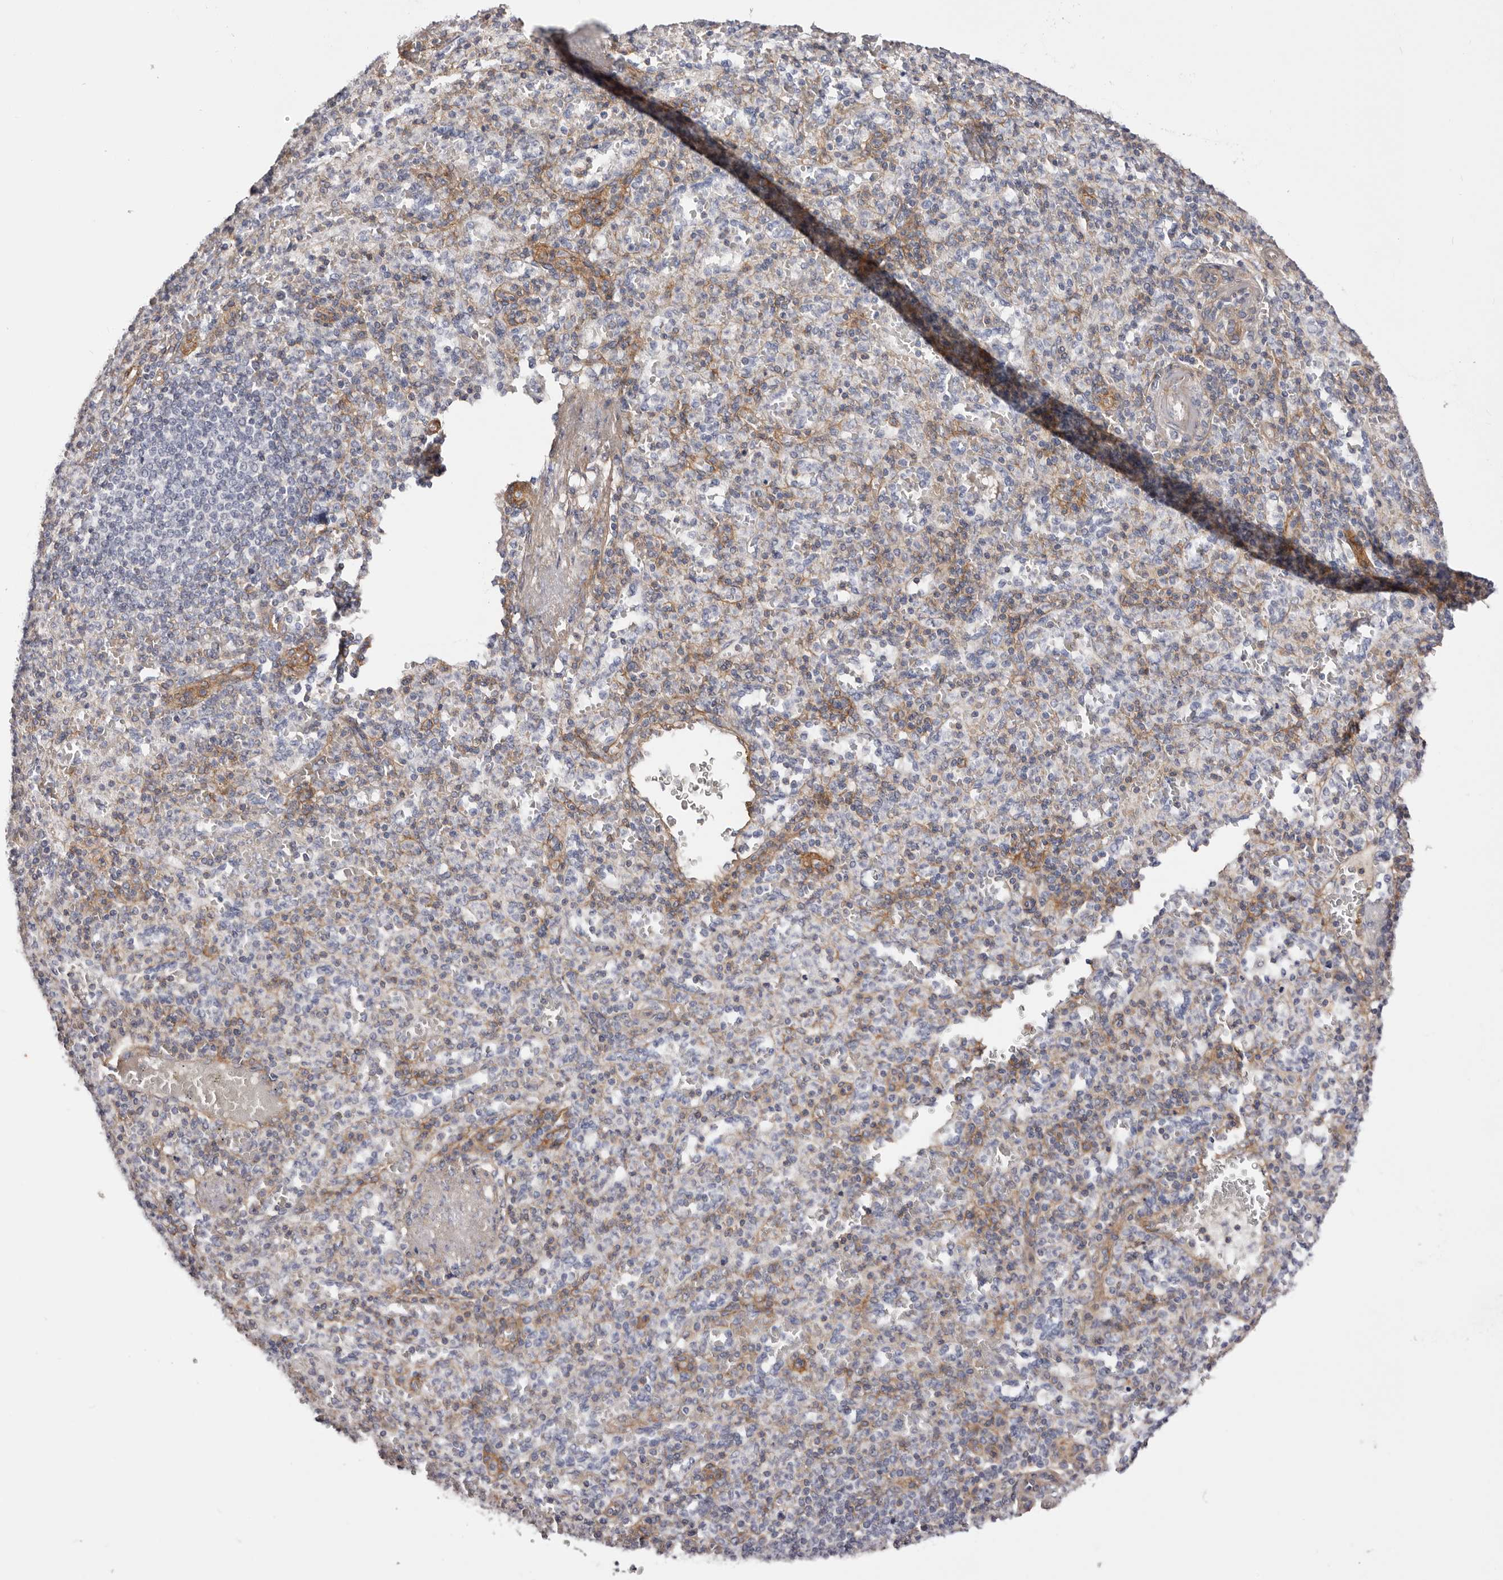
{"staining": {"intensity": "negative", "quantity": "none", "location": "none"}, "tissue": "spleen", "cell_type": "Cells in red pulp", "image_type": "normal", "snomed": [{"axis": "morphology", "description": "Normal tissue, NOS"}, {"axis": "topography", "description": "Spleen"}], "caption": "Micrograph shows no protein expression in cells in red pulp of normal spleen.", "gene": "DMRT2", "patient": {"sex": "female", "age": 74}}